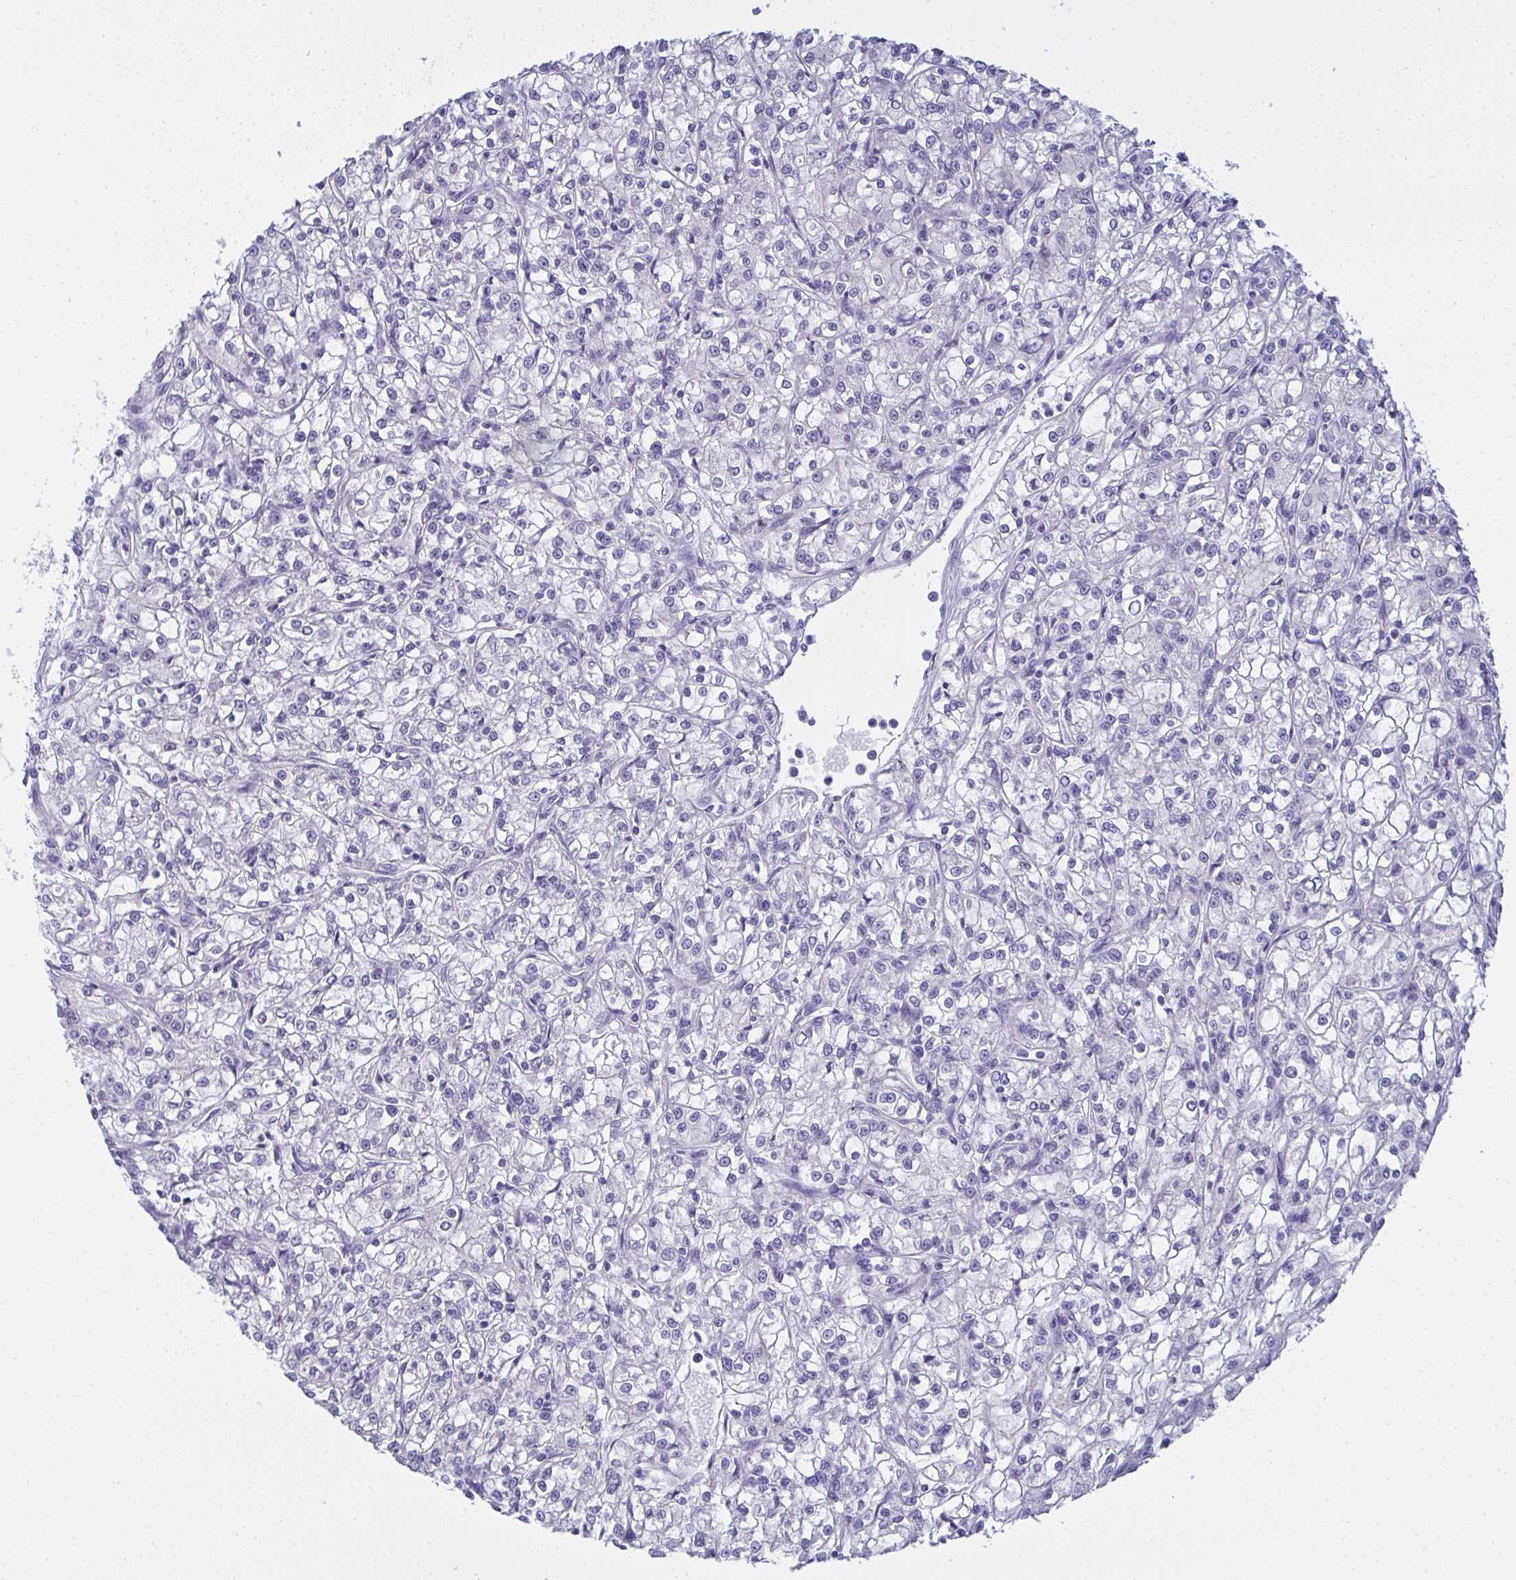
{"staining": {"intensity": "negative", "quantity": "none", "location": "none"}, "tissue": "renal cancer", "cell_type": "Tumor cells", "image_type": "cancer", "snomed": [{"axis": "morphology", "description": "Adenocarcinoma, NOS"}, {"axis": "topography", "description": "Kidney"}], "caption": "DAB (3,3'-diaminobenzidine) immunohistochemical staining of human renal cancer exhibits no significant positivity in tumor cells.", "gene": "SLC36A2", "patient": {"sex": "female", "age": 59}}